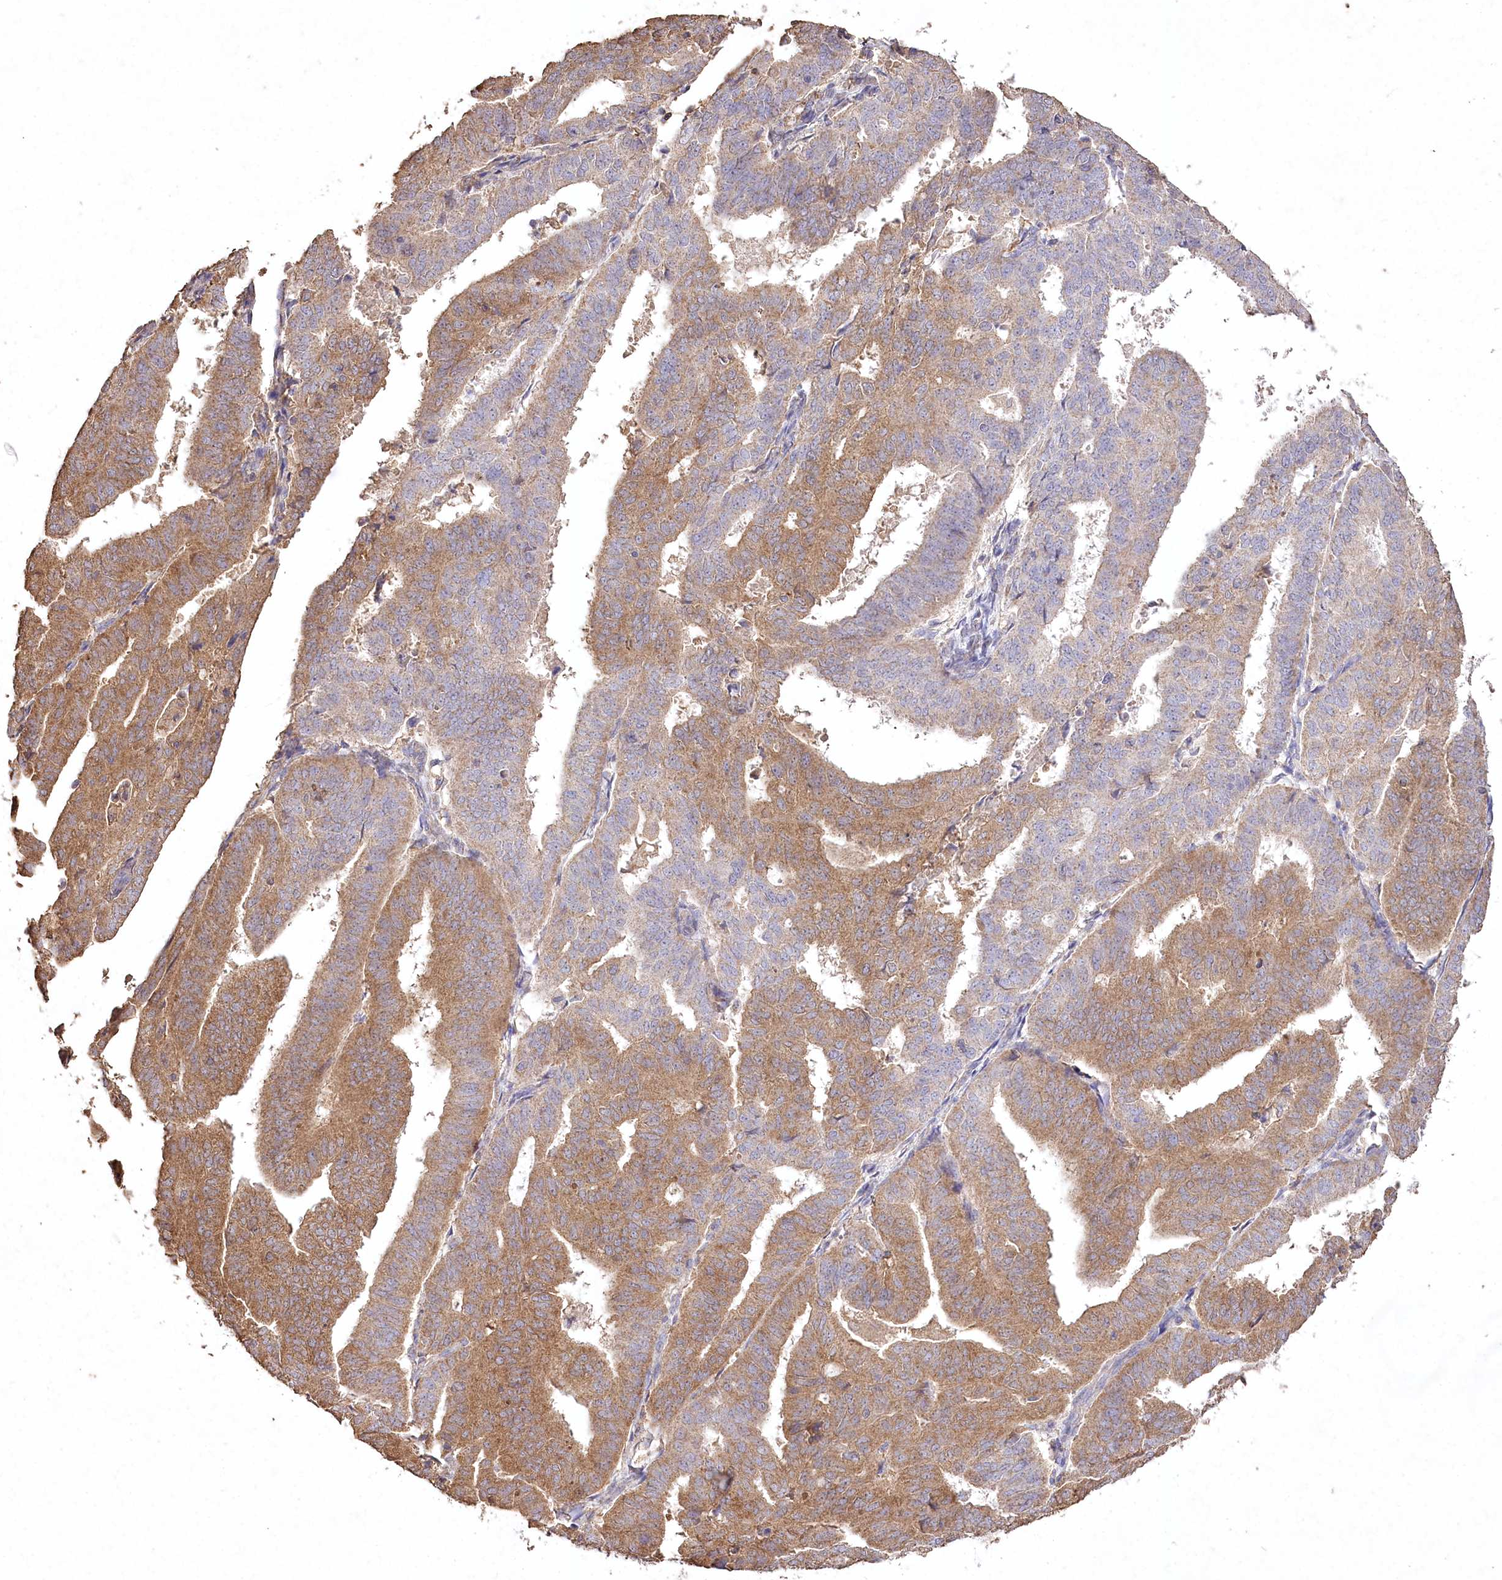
{"staining": {"intensity": "moderate", "quantity": "25%-75%", "location": "cytoplasmic/membranous"}, "tissue": "endometrial cancer", "cell_type": "Tumor cells", "image_type": "cancer", "snomed": [{"axis": "morphology", "description": "Adenocarcinoma, NOS"}, {"axis": "topography", "description": "Uterus"}], "caption": "IHC photomicrograph of endometrial adenocarcinoma stained for a protein (brown), which exhibits medium levels of moderate cytoplasmic/membranous positivity in about 25%-75% of tumor cells.", "gene": "IREB2", "patient": {"sex": "female", "age": 77}}